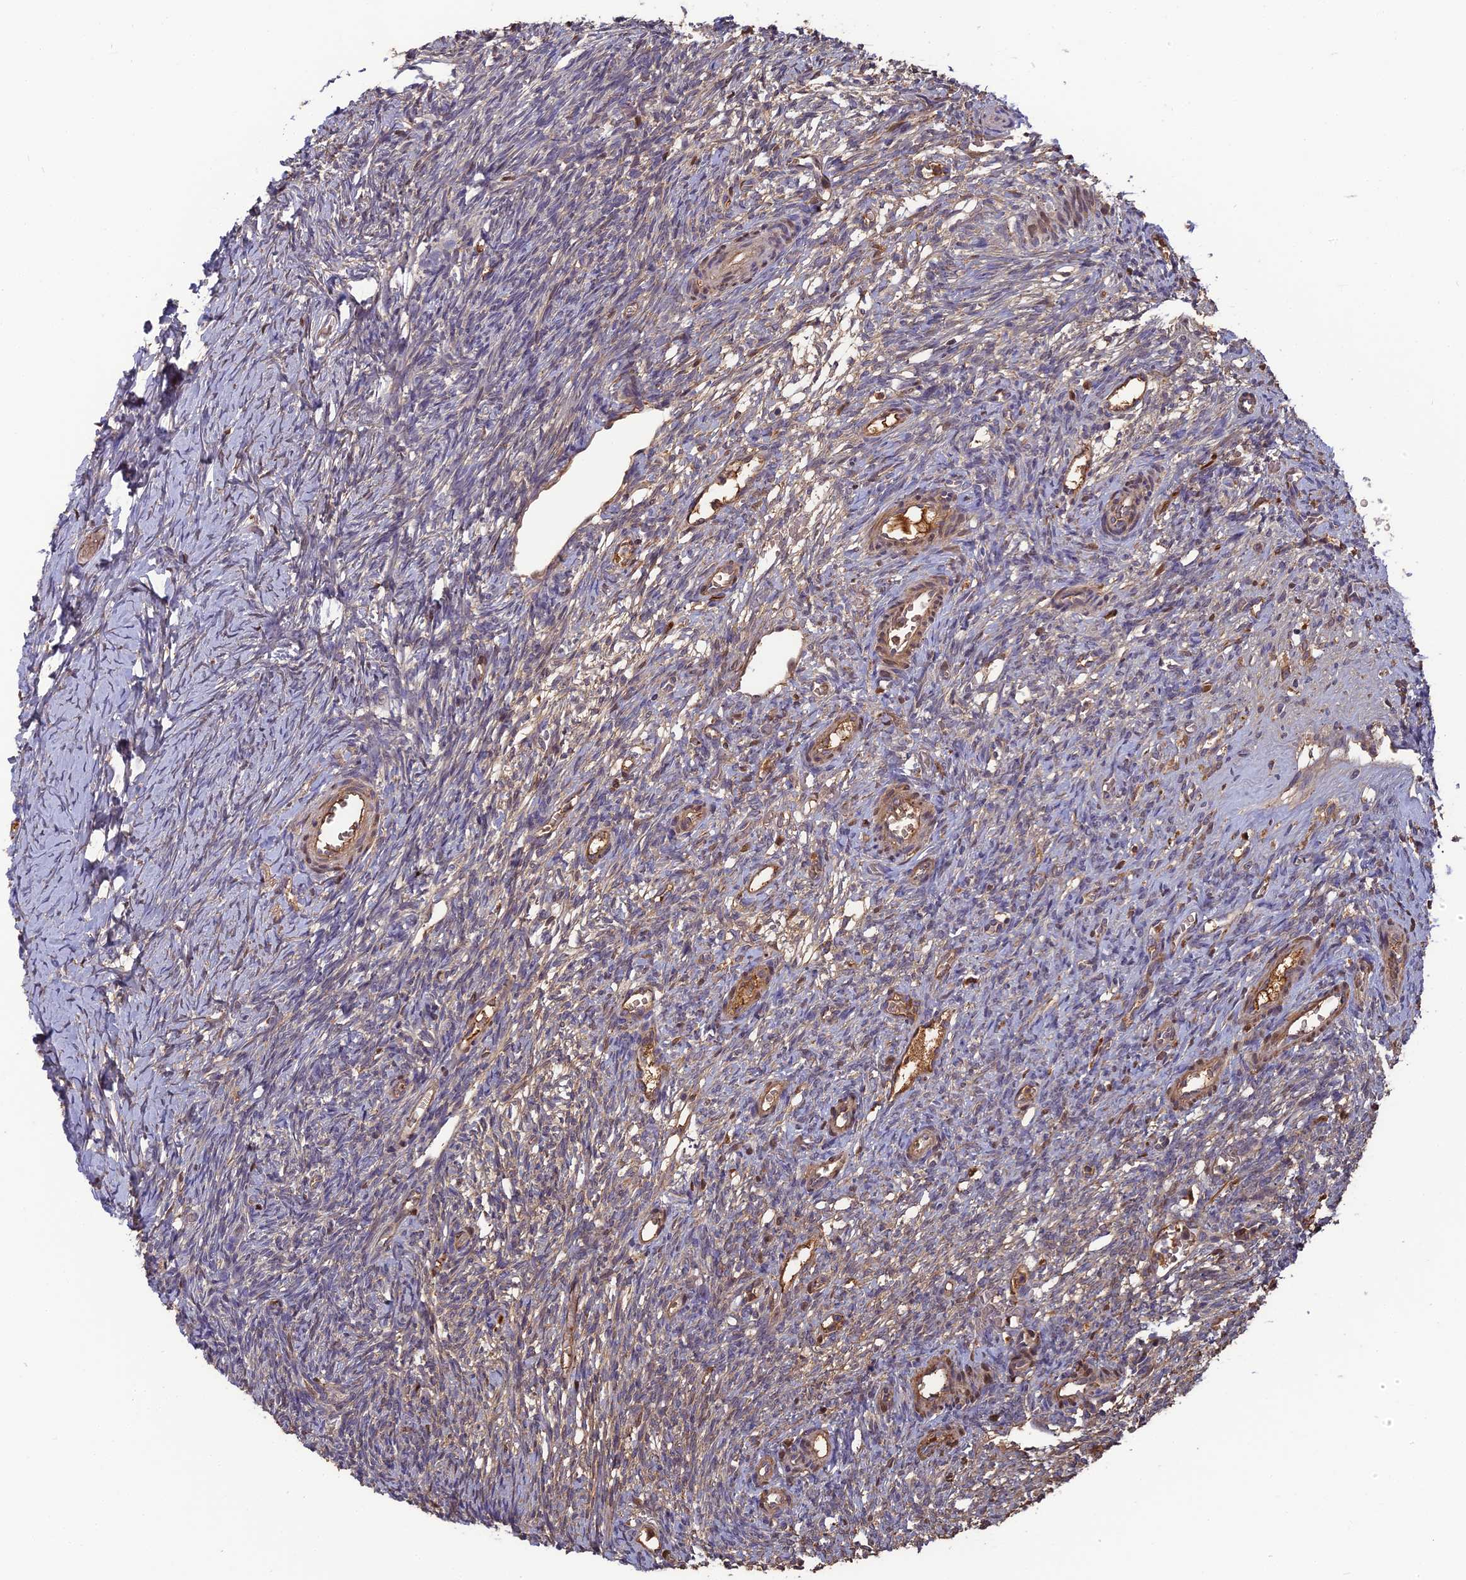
{"staining": {"intensity": "negative", "quantity": "none", "location": "none"}, "tissue": "ovary", "cell_type": "Ovarian stroma cells", "image_type": "normal", "snomed": [{"axis": "morphology", "description": "Normal tissue, NOS"}, {"axis": "topography", "description": "Ovary"}], "caption": "There is no significant expression in ovarian stroma cells of ovary. (Stains: DAB (3,3'-diaminobenzidine) IHC with hematoxylin counter stain, Microscopy: brightfield microscopy at high magnification).", "gene": "ERMAP", "patient": {"sex": "female", "age": 39}}